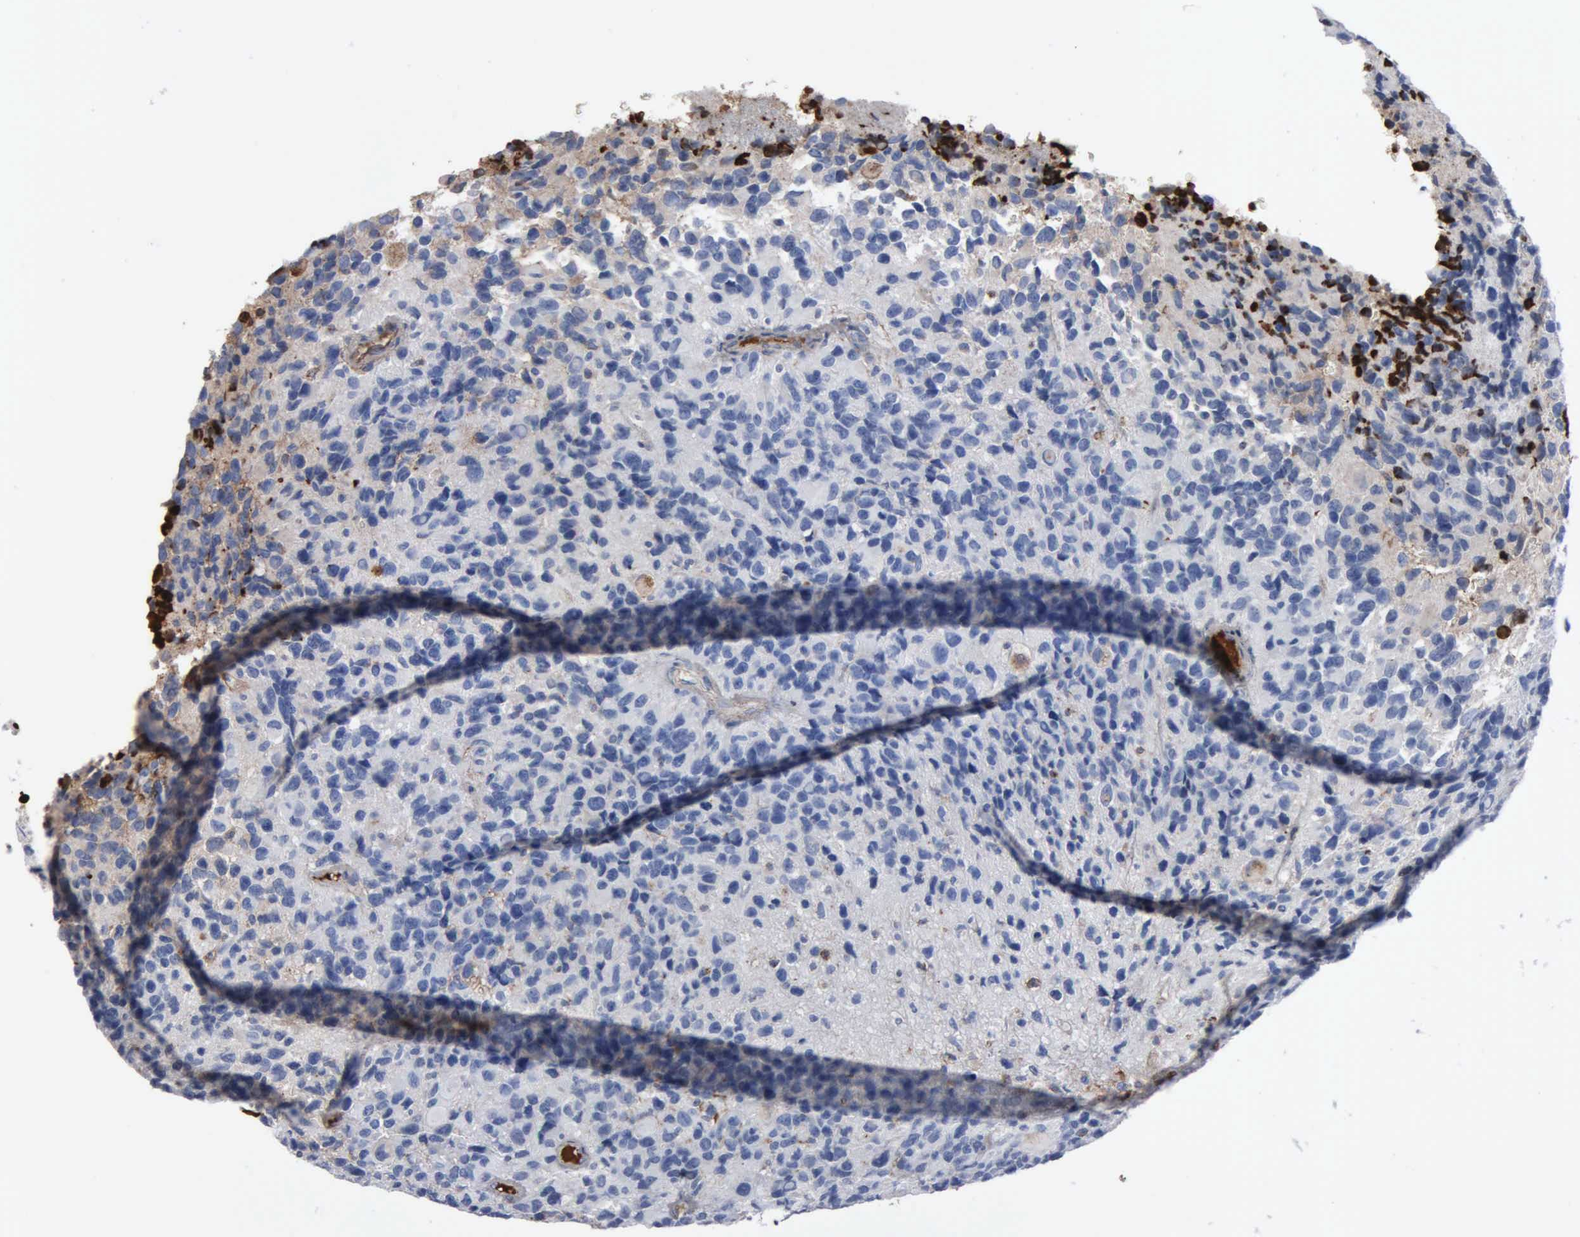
{"staining": {"intensity": "negative", "quantity": "none", "location": "none"}, "tissue": "glioma", "cell_type": "Tumor cells", "image_type": "cancer", "snomed": [{"axis": "morphology", "description": "Glioma, malignant, High grade"}, {"axis": "topography", "description": "Brain"}], "caption": "A micrograph of human glioma is negative for staining in tumor cells.", "gene": "FN1", "patient": {"sex": "male", "age": 77}}